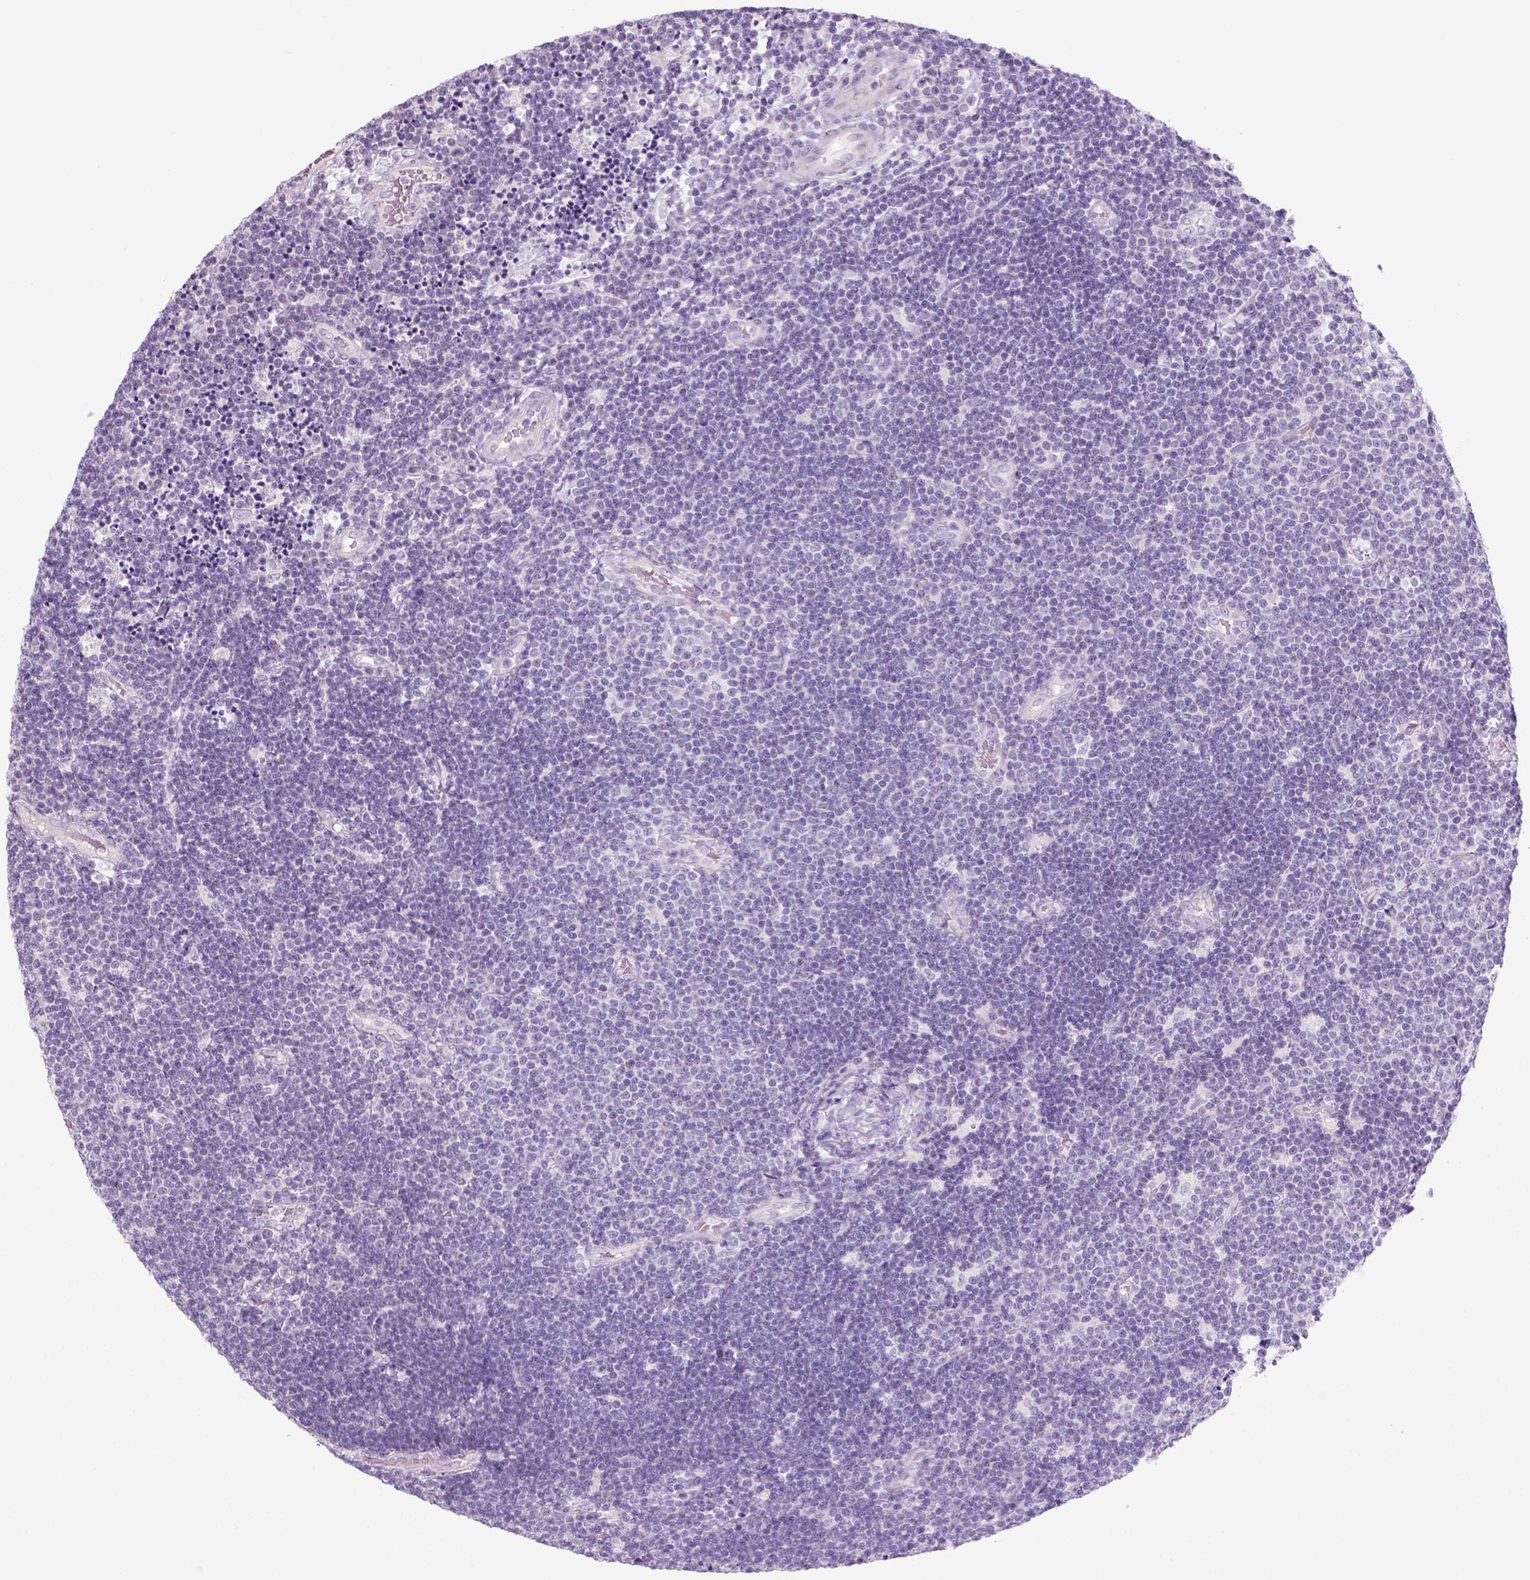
{"staining": {"intensity": "negative", "quantity": "none", "location": "none"}, "tissue": "lymphoma", "cell_type": "Tumor cells", "image_type": "cancer", "snomed": [{"axis": "morphology", "description": "Malignant lymphoma, non-Hodgkin's type, Low grade"}, {"axis": "topography", "description": "Brain"}], "caption": "A high-resolution photomicrograph shows immunohistochemistry (IHC) staining of malignant lymphoma, non-Hodgkin's type (low-grade), which reveals no significant positivity in tumor cells. Brightfield microscopy of immunohistochemistry stained with DAB (3,3'-diaminobenzidine) (brown) and hematoxylin (blue), captured at high magnification.", "gene": "KRT25", "patient": {"sex": "female", "age": 66}}